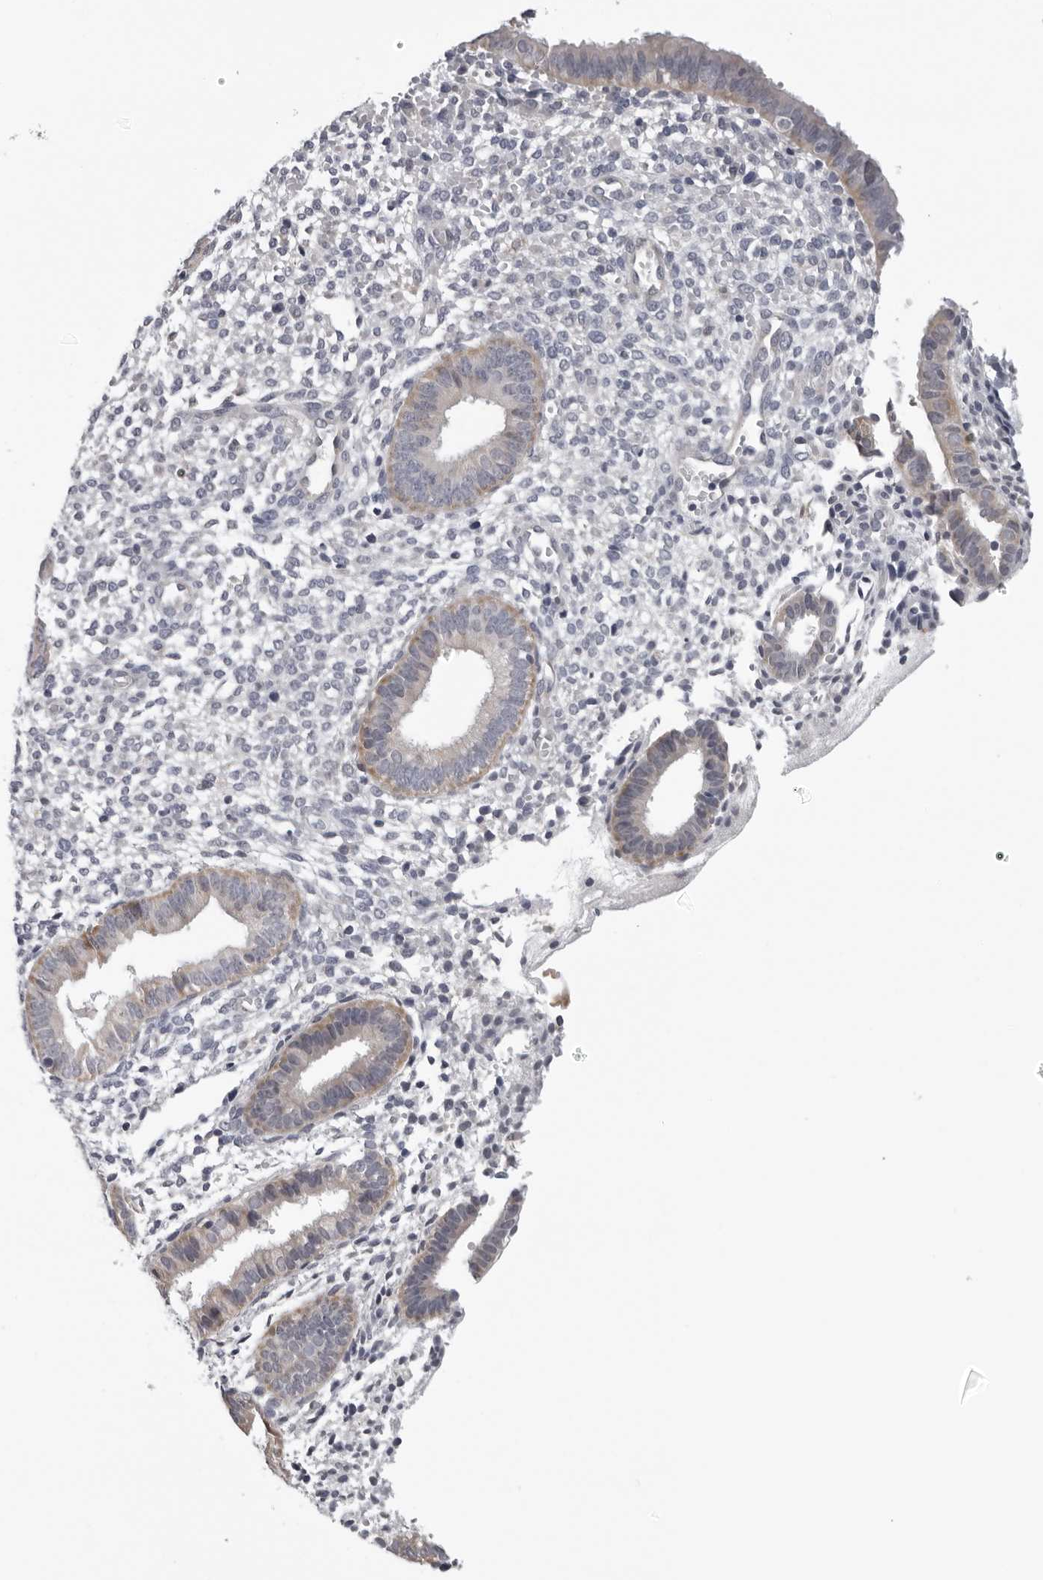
{"staining": {"intensity": "negative", "quantity": "none", "location": "none"}, "tissue": "endometrium", "cell_type": "Cells in endometrial stroma", "image_type": "normal", "snomed": [{"axis": "morphology", "description": "Normal tissue, NOS"}, {"axis": "topography", "description": "Endometrium"}], "caption": "This micrograph is of normal endometrium stained with immunohistochemistry to label a protein in brown with the nuclei are counter-stained blue. There is no expression in cells in endometrial stroma. (DAB (3,3'-diaminobenzidine) immunohistochemistry, high magnification).", "gene": "CPT2", "patient": {"sex": "female", "age": 46}}